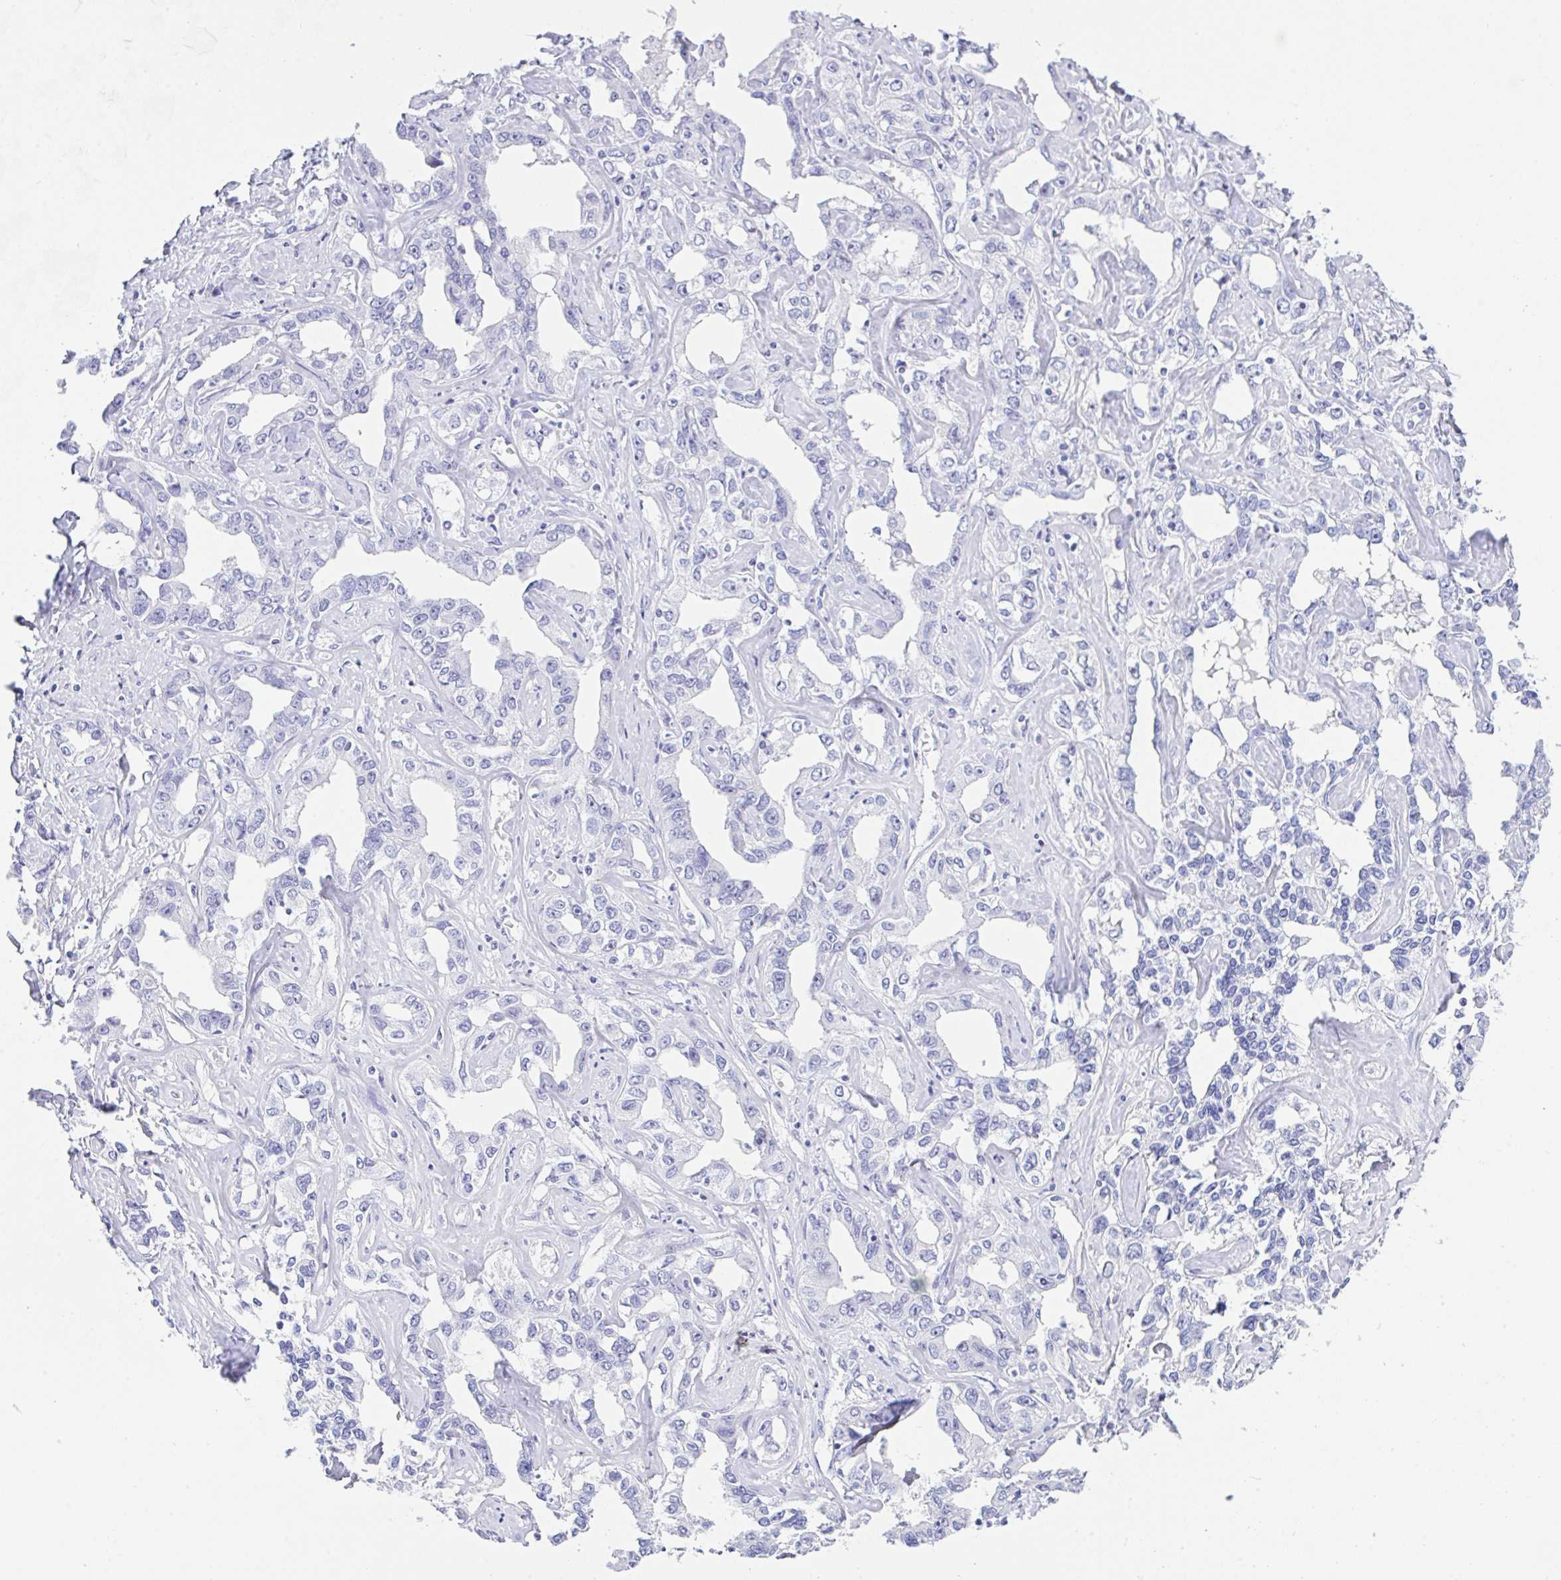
{"staining": {"intensity": "negative", "quantity": "none", "location": "none"}, "tissue": "liver cancer", "cell_type": "Tumor cells", "image_type": "cancer", "snomed": [{"axis": "morphology", "description": "Cholangiocarcinoma"}, {"axis": "topography", "description": "Liver"}], "caption": "A high-resolution image shows immunohistochemistry staining of liver cholangiocarcinoma, which shows no significant staining in tumor cells.", "gene": "NDUFAF8", "patient": {"sex": "male", "age": 59}}